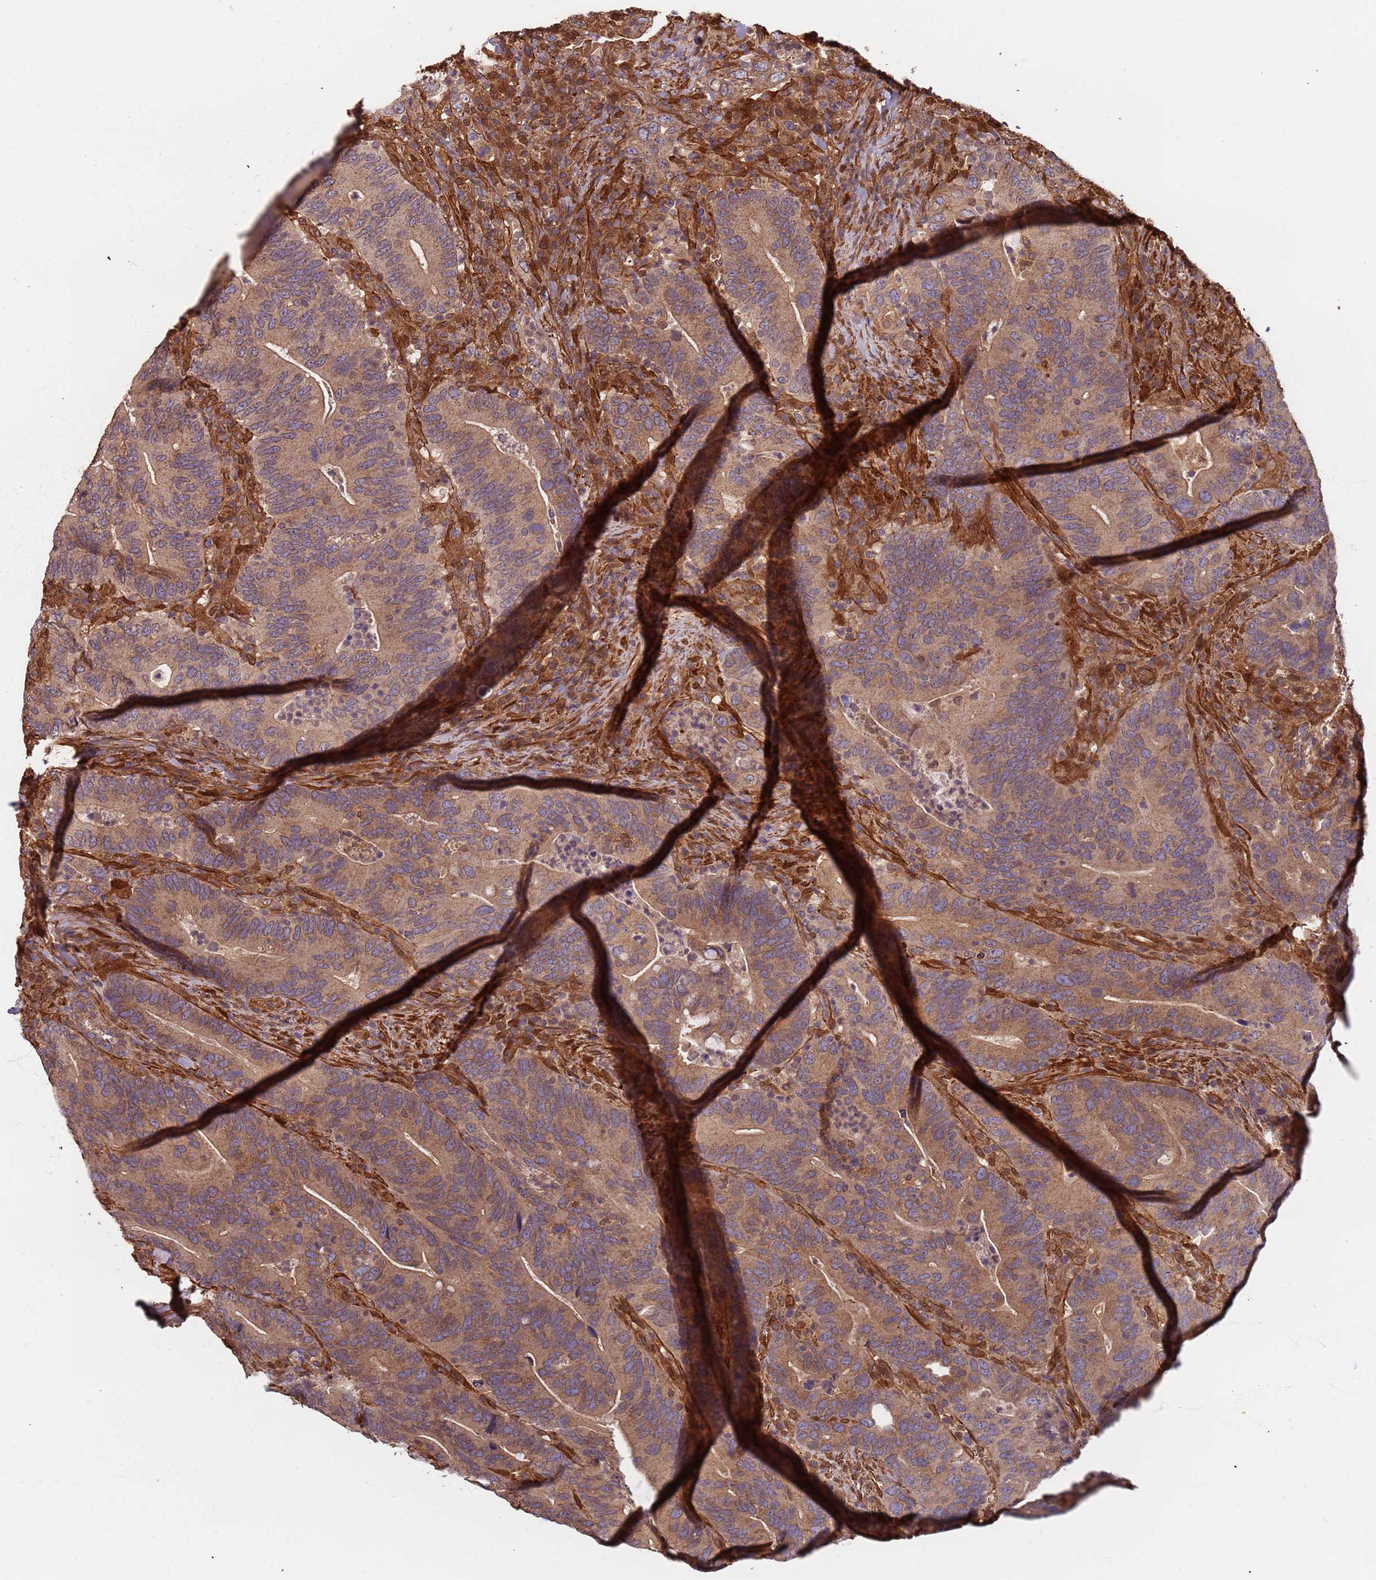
{"staining": {"intensity": "moderate", "quantity": ">75%", "location": "cytoplasmic/membranous"}, "tissue": "colorectal cancer", "cell_type": "Tumor cells", "image_type": "cancer", "snomed": [{"axis": "morphology", "description": "Adenocarcinoma, NOS"}, {"axis": "topography", "description": "Colon"}], "caption": "High-power microscopy captured an immunohistochemistry (IHC) micrograph of colorectal cancer (adenocarcinoma), revealing moderate cytoplasmic/membranous expression in approximately >75% of tumor cells. The staining is performed using DAB brown chromogen to label protein expression. The nuclei are counter-stained blue using hematoxylin.", "gene": "SDCCAG8", "patient": {"sex": "female", "age": 66}}